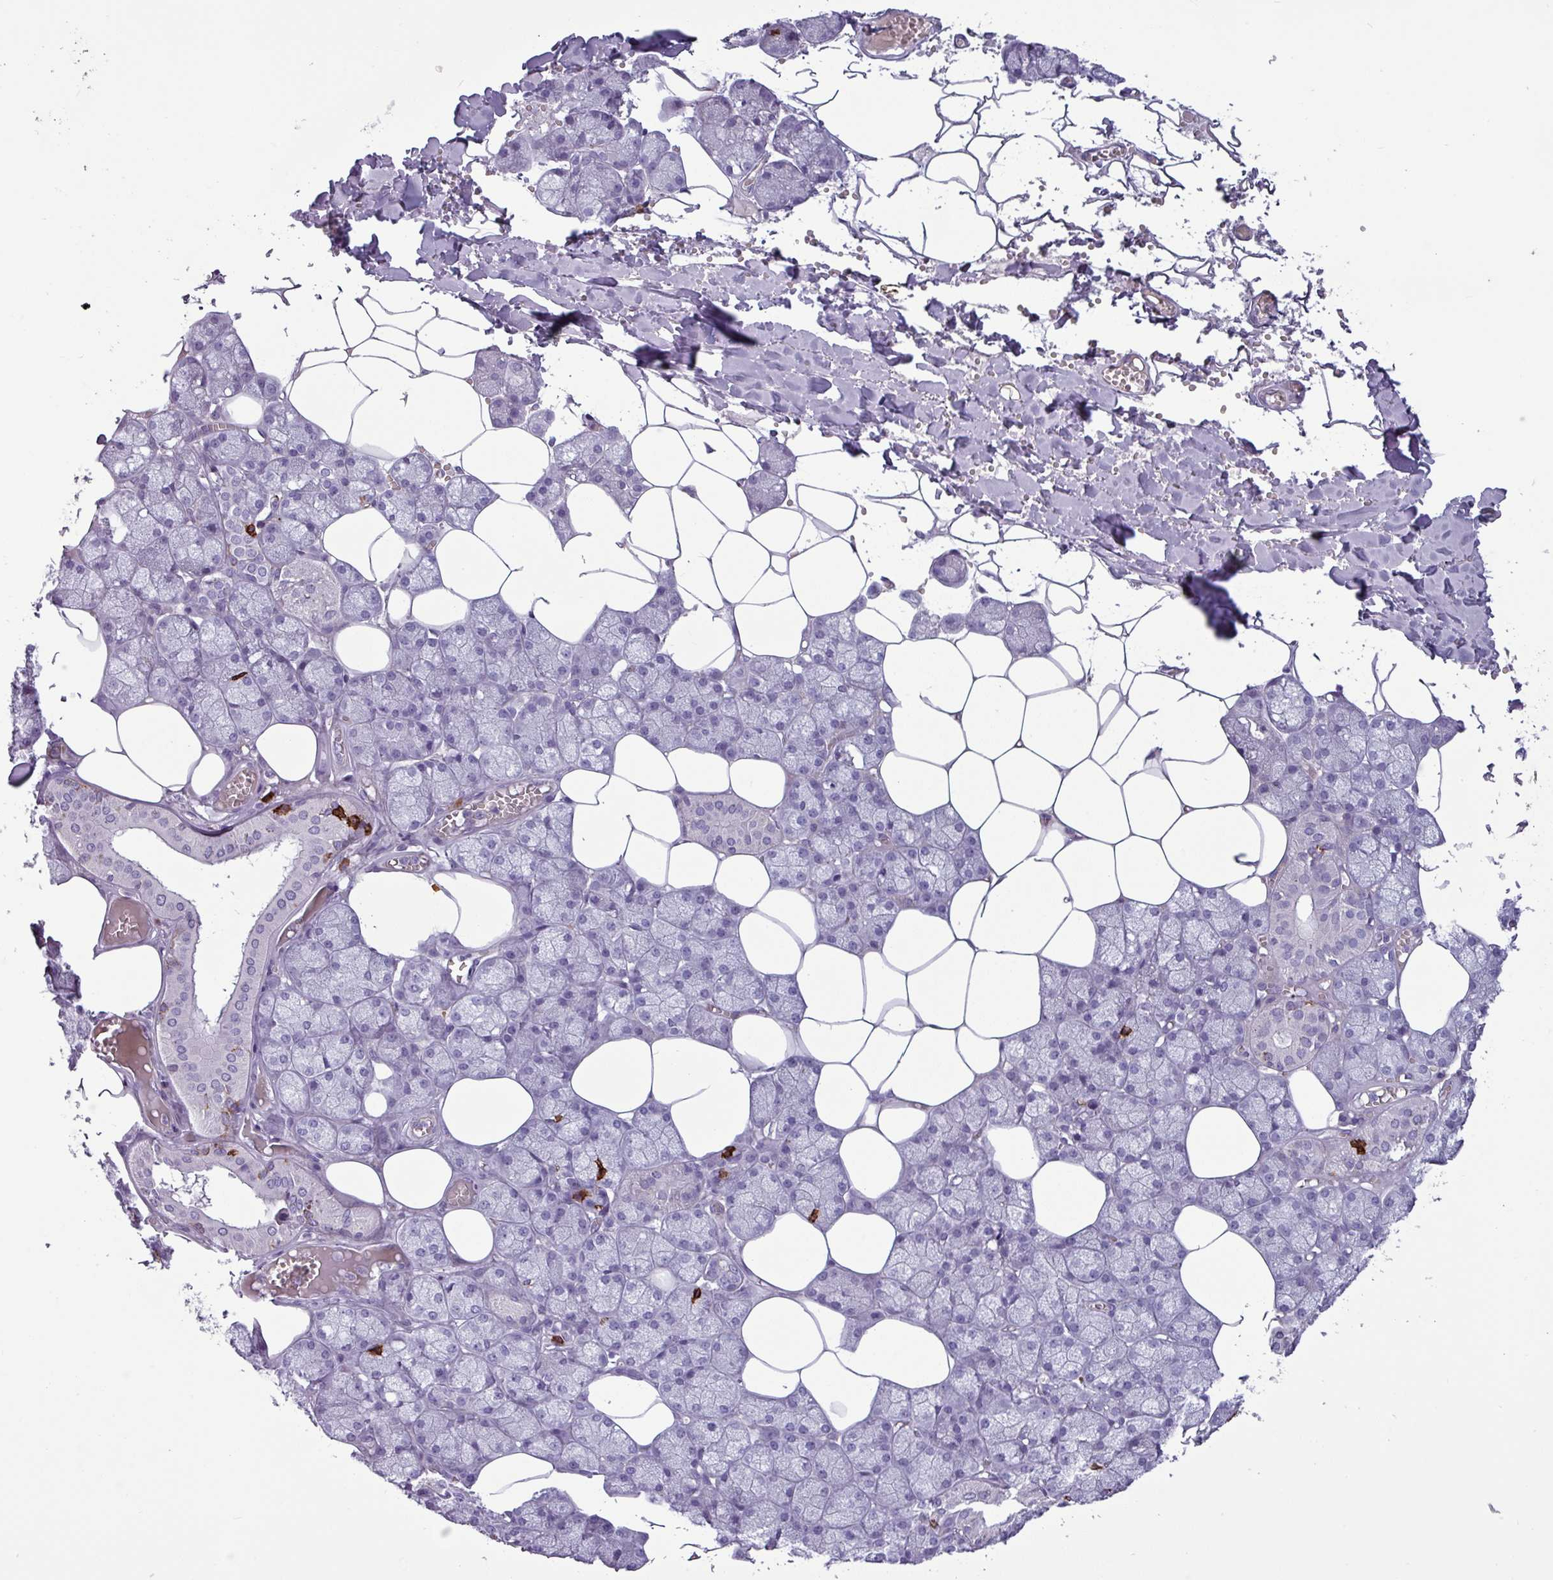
{"staining": {"intensity": "negative", "quantity": "none", "location": "none"}, "tissue": "salivary gland", "cell_type": "Glandular cells", "image_type": "normal", "snomed": [{"axis": "morphology", "description": "Normal tissue, NOS"}, {"axis": "topography", "description": "Salivary gland"}], "caption": "Image shows no significant protein staining in glandular cells of normal salivary gland. (Immunohistochemistry, brightfield microscopy, high magnification).", "gene": "CD8A", "patient": {"sex": "male", "age": 62}}